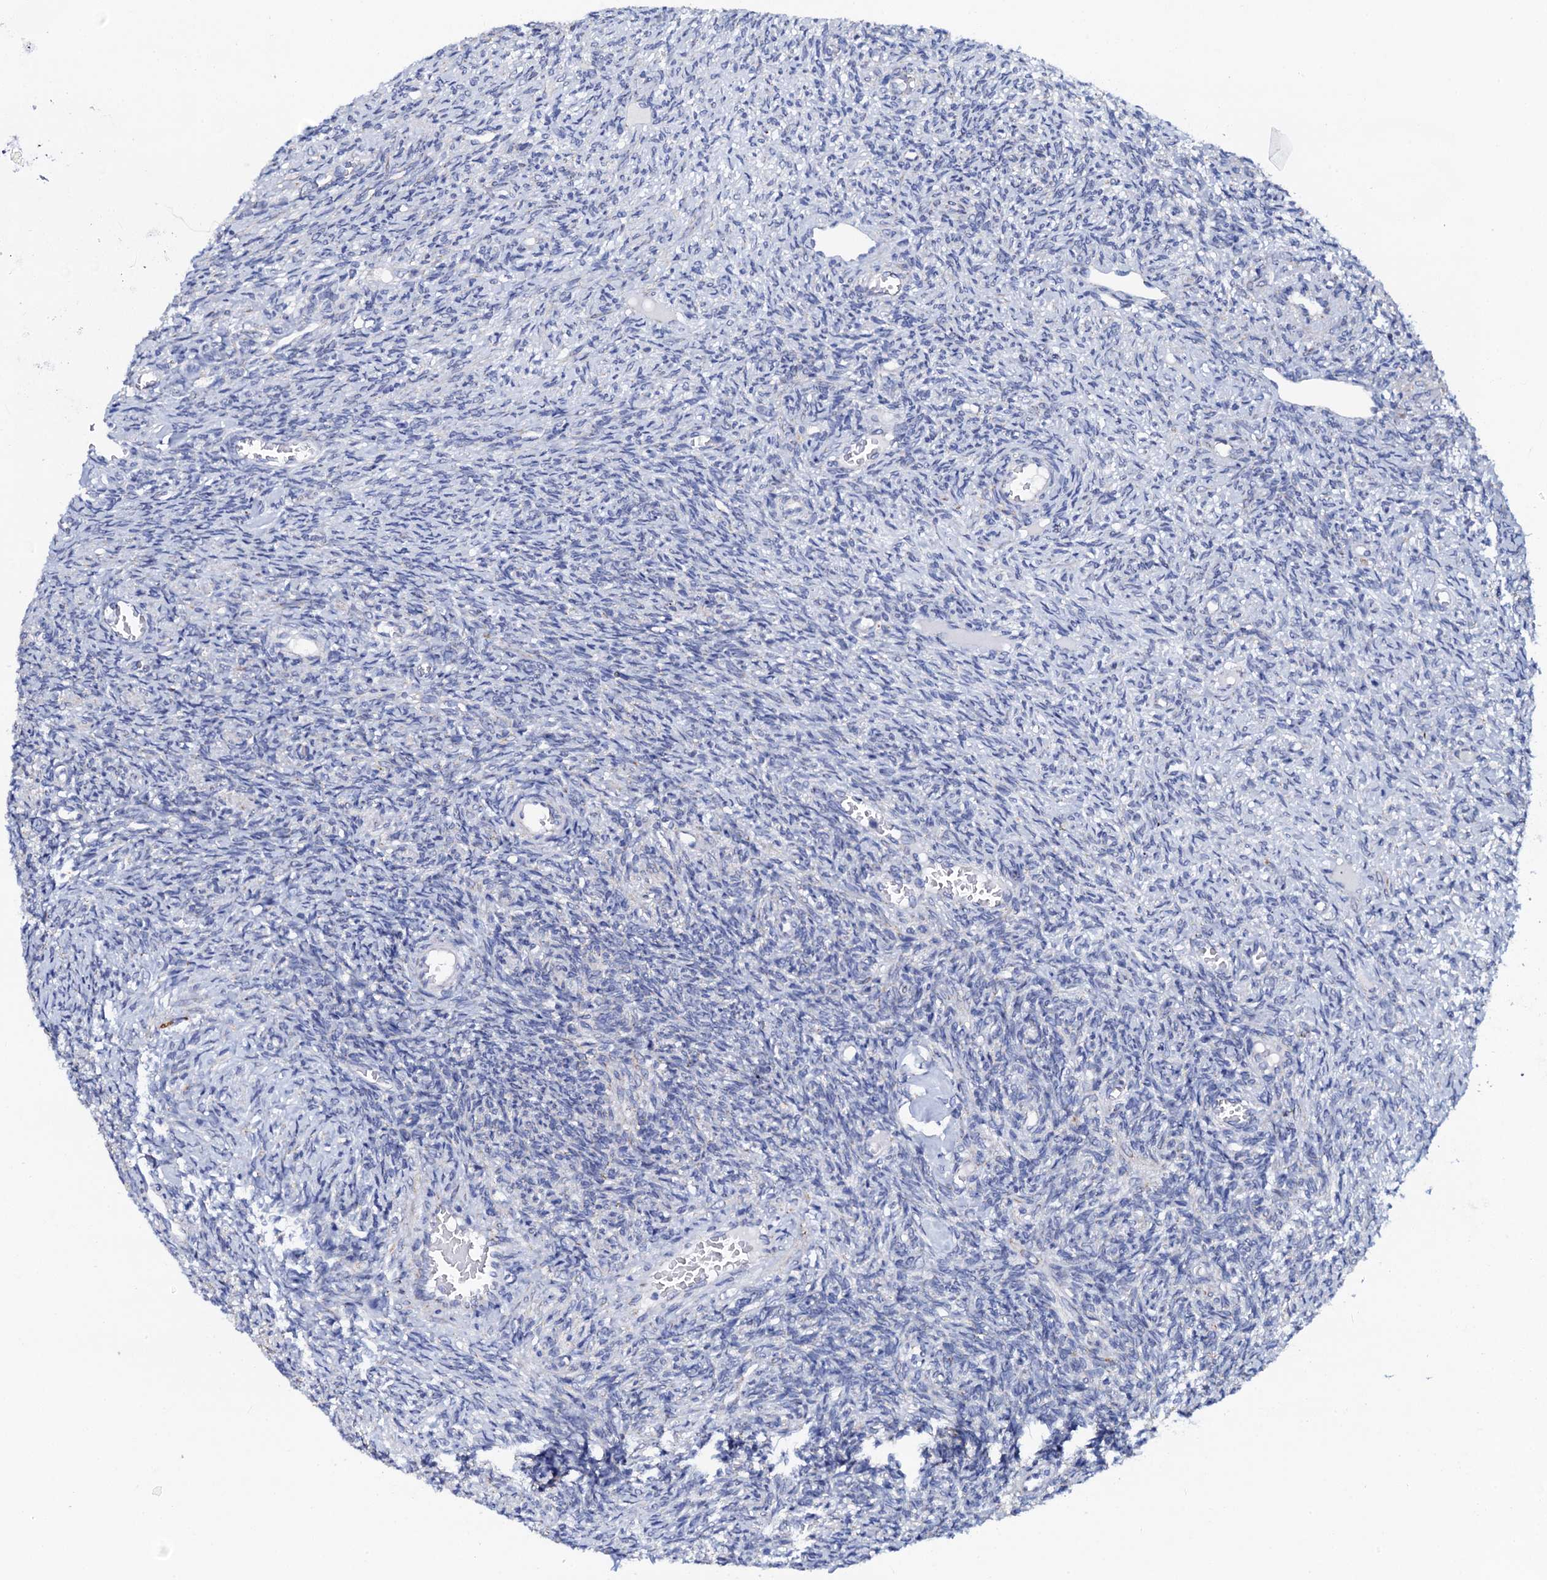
{"staining": {"intensity": "negative", "quantity": "none", "location": "none"}, "tissue": "ovary", "cell_type": "Ovarian stroma cells", "image_type": "normal", "snomed": [{"axis": "morphology", "description": "Normal tissue, NOS"}, {"axis": "topography", "description": "Ovary"}], "caption": "Unremarkable ovary was stained to show a protein in brown. There is no significant expression in ovarian stroma cells. The staining is performed using DAB (3,3'-diaminobenzidine) brown chromogen with nuclei counter-stained in using hematoxylin.", "gene": "SLC37A4", "patient": {"sex": "female", "age": 27}}